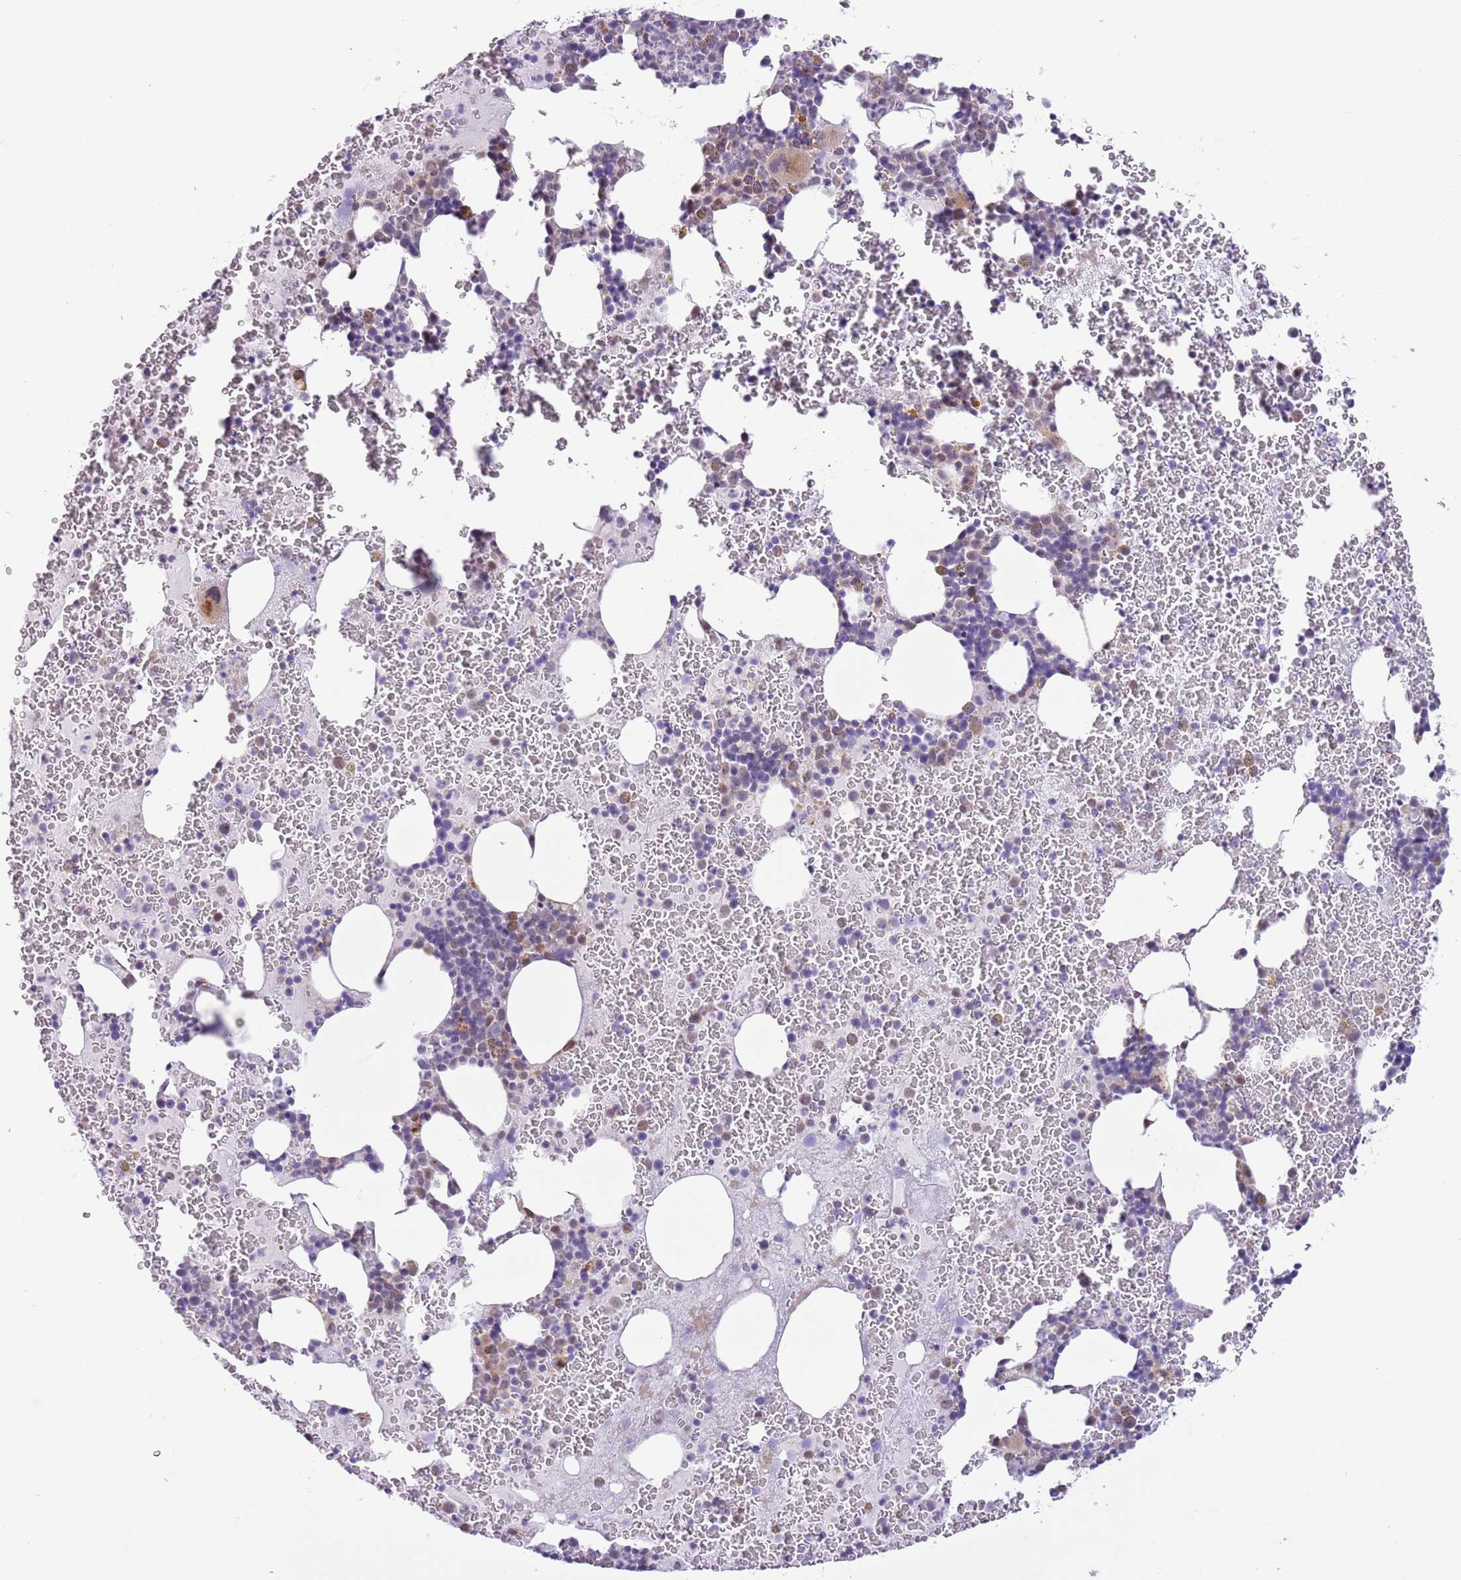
{"staining": {"intensity": "weak", "quantity": "<25%", "location": "cytoplasmic/membranous"}, "tissue": "bone marrow", "cell_type": "Hematopoietic cells", "image_type": "normal", "snomed": [{"axis": "morphology", "description": "Normal tissue, NOS"}, {"axis": "topography", "description": "Bone marrow"}], "caption": "An IHC image of normal bone marrow is shown. There is no staining in hematopoietic cells of bone marrow. The staining is performed using DAB brown chromogen with nuclei counter-stained in using hematoxylin.", "gene": "ZNF576", "patient": {"sex": "male", "age": 26}}